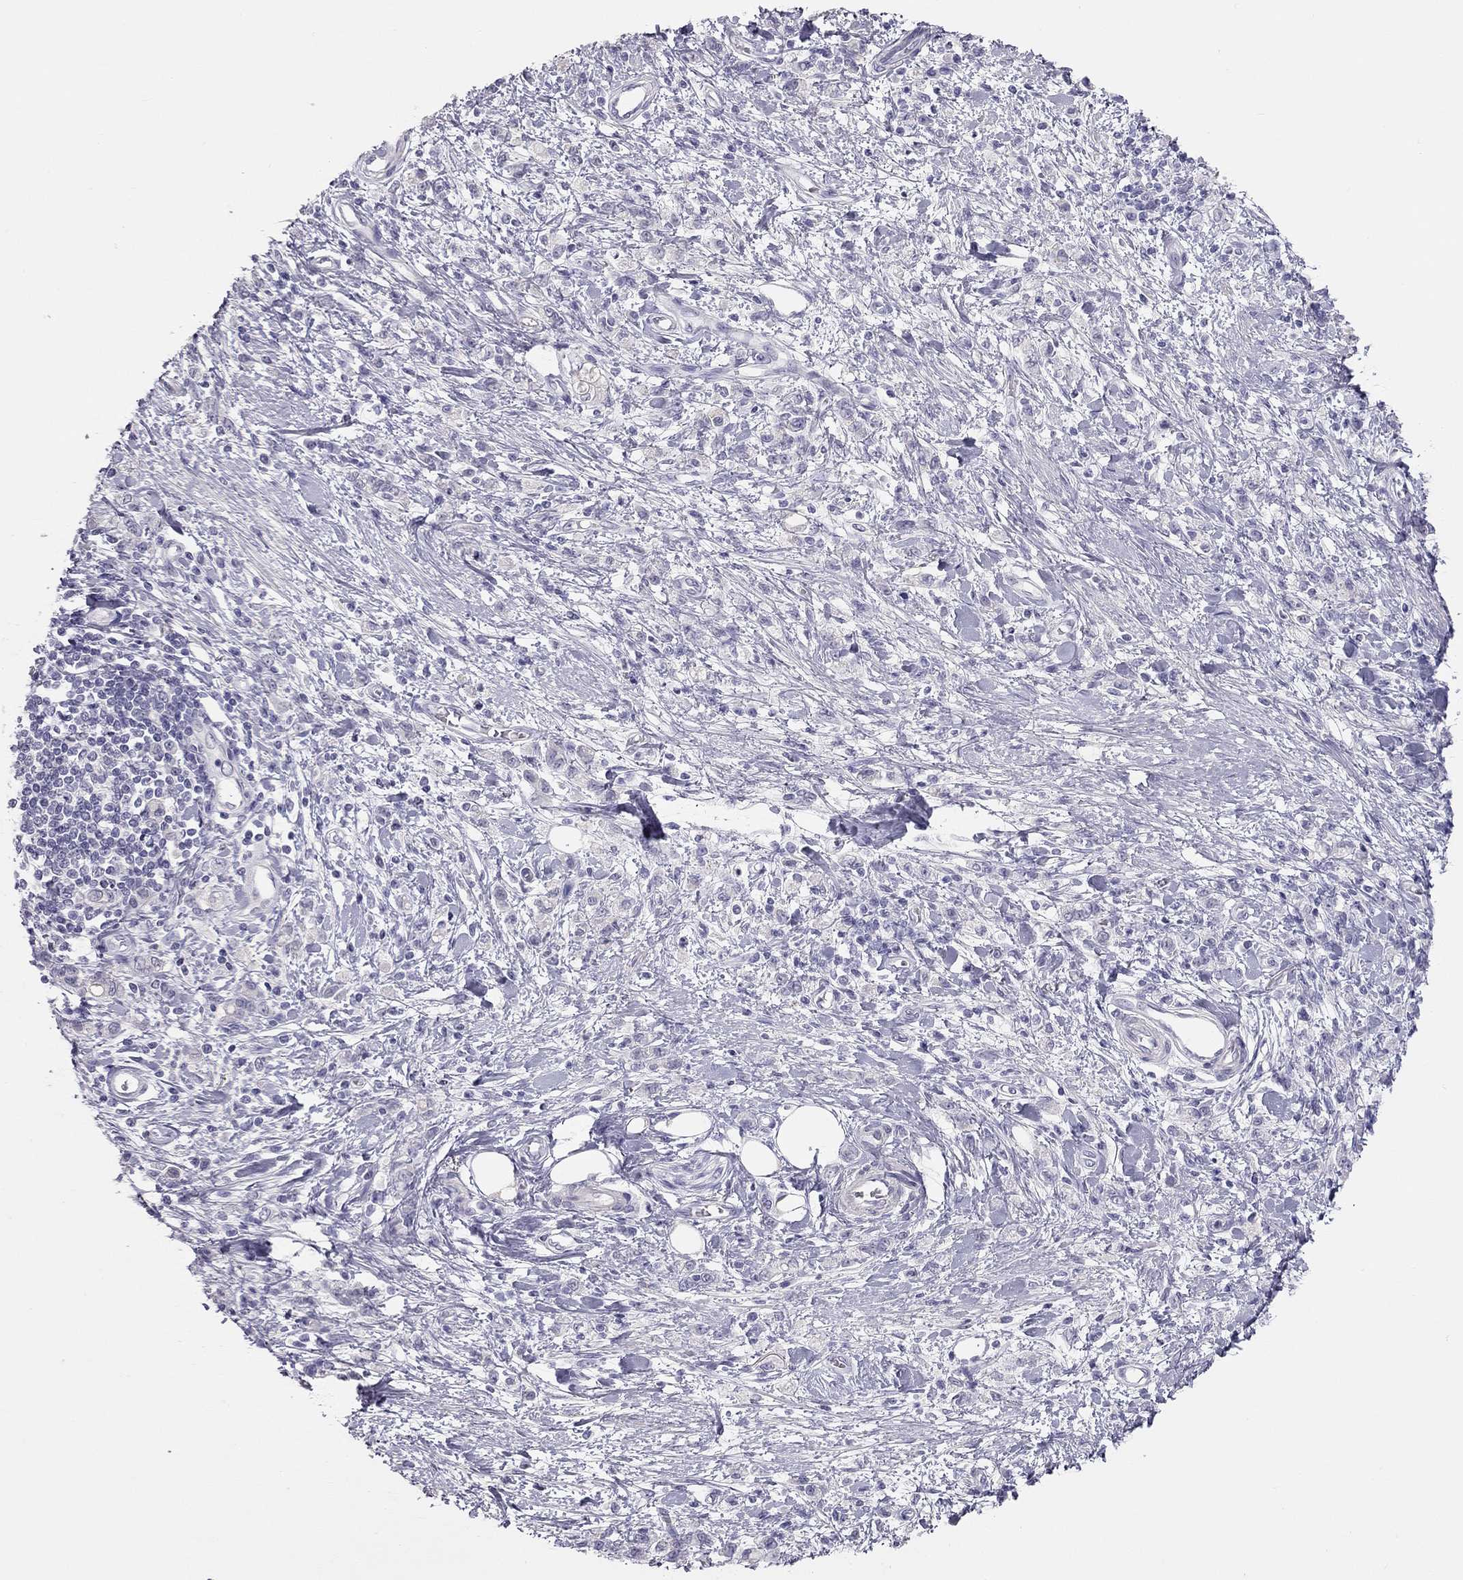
{"staining": {"intensity": "negative", "quantity": "none", "location": "none"}, "tissue": "stomach cancer", "cell_type": "Tumor cells", "image_type": "cancer", "snomed": [{"axis": "morphology", "description": "Adenocarcinoma, NOS"}, {"axis": "topography", "description": "Stomach"}], "caption": "Stomach cancer (adenocarcinoma) was stained to show a protein in brown. There is no significant expression in tumor cells. (DAB (3,3'-diaminobenzidine) IHC, high magnification).", "gene": "SPATA12", "patient": {"sex": "male", "age": 77}}